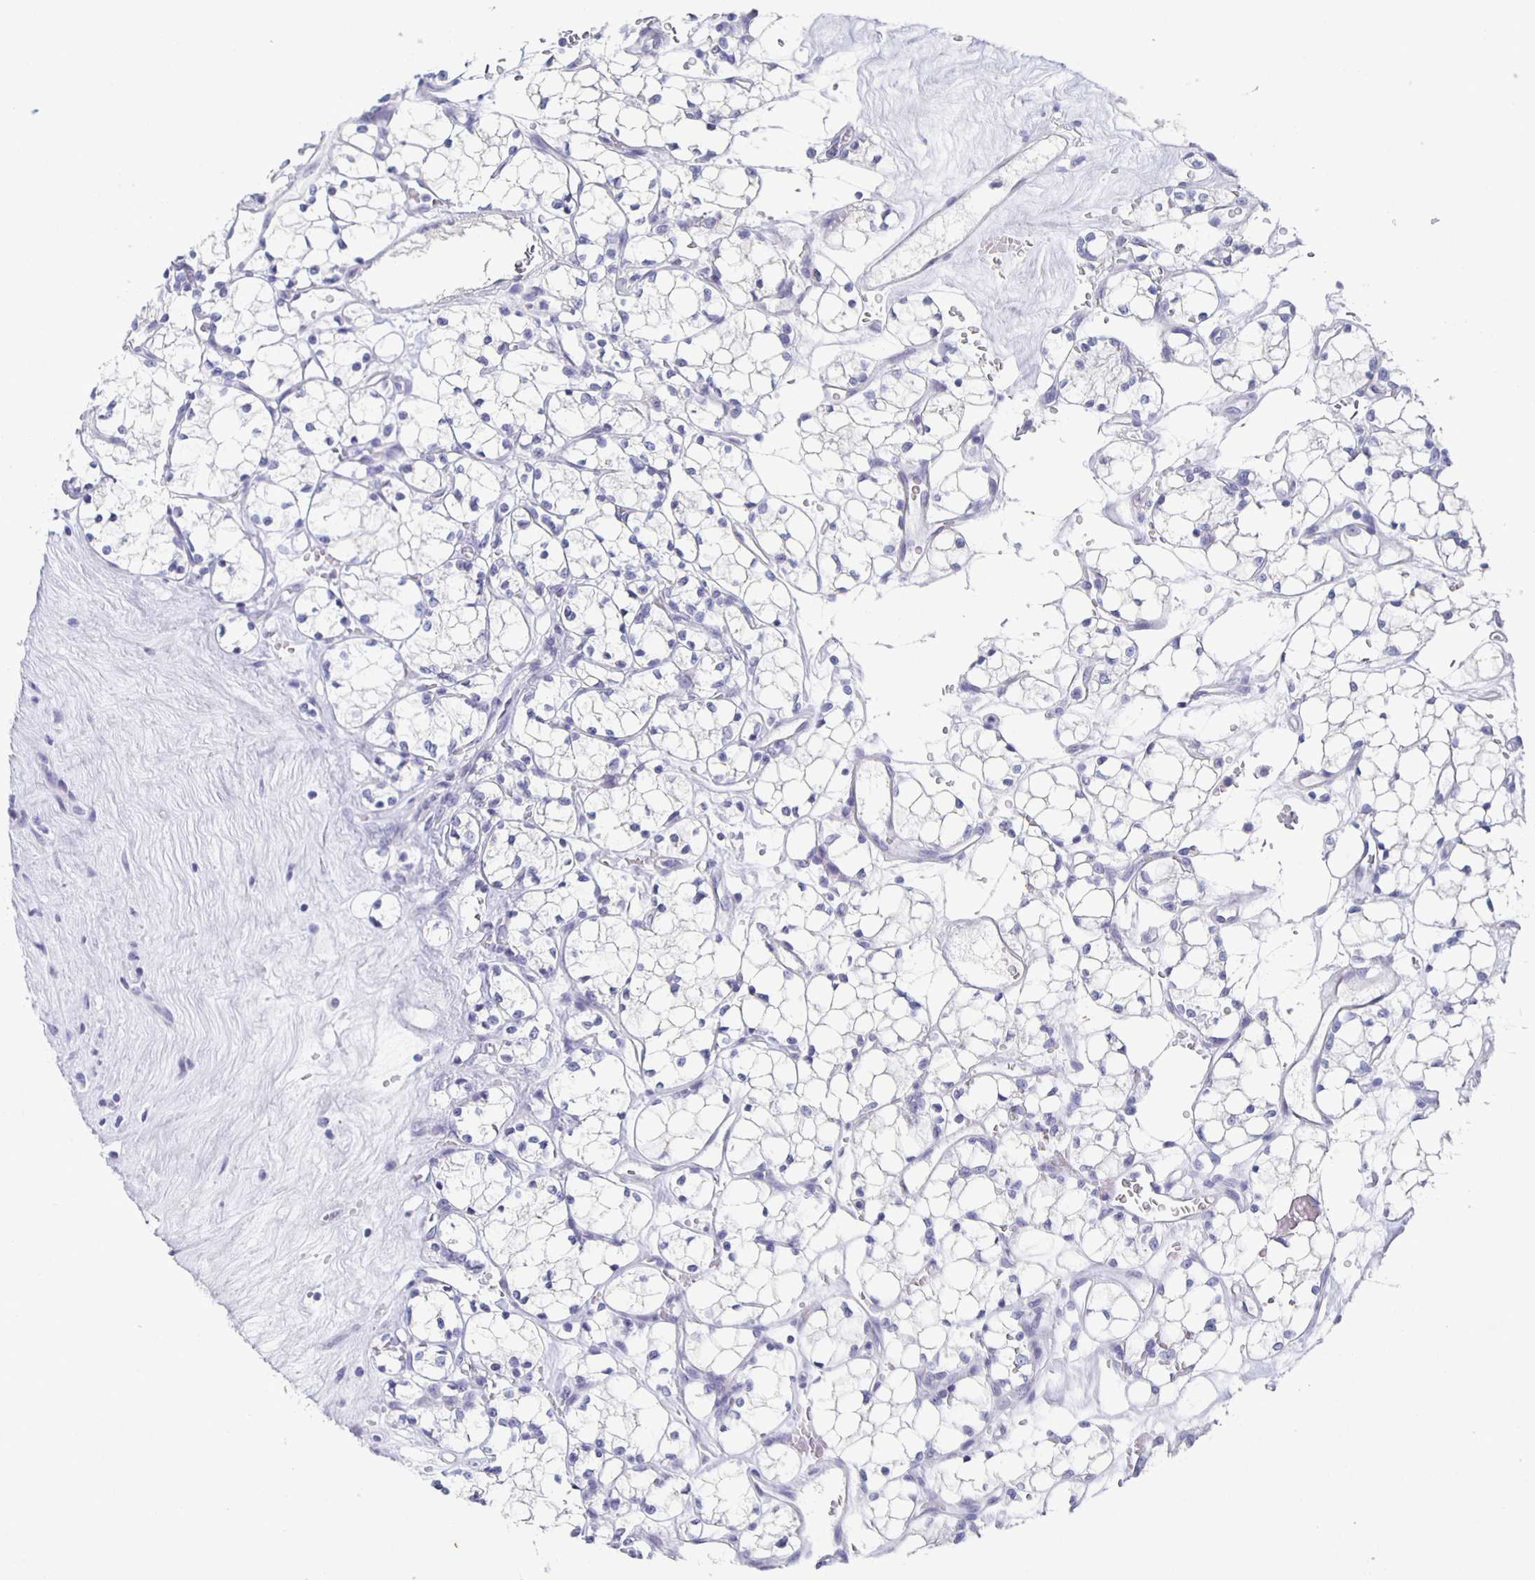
{"staining": {"intensity": "negative", "quantity": "none", "location": "none"}, "tissue": "renal cancer", "cell_type": "Tumor cells", "image_type": "cancer", "snomed": [{"axis": "morphology", "description": "Adenocarcinoma, NOS"}, {"axis": "topography", "description": "Kidney"}], "caption": "Protein analysis of renal adenocarcinoma exhibits no significant expression in tumor cells.", "gene": "CCDC17", "patient": {"sex": "female", "age": 69}}